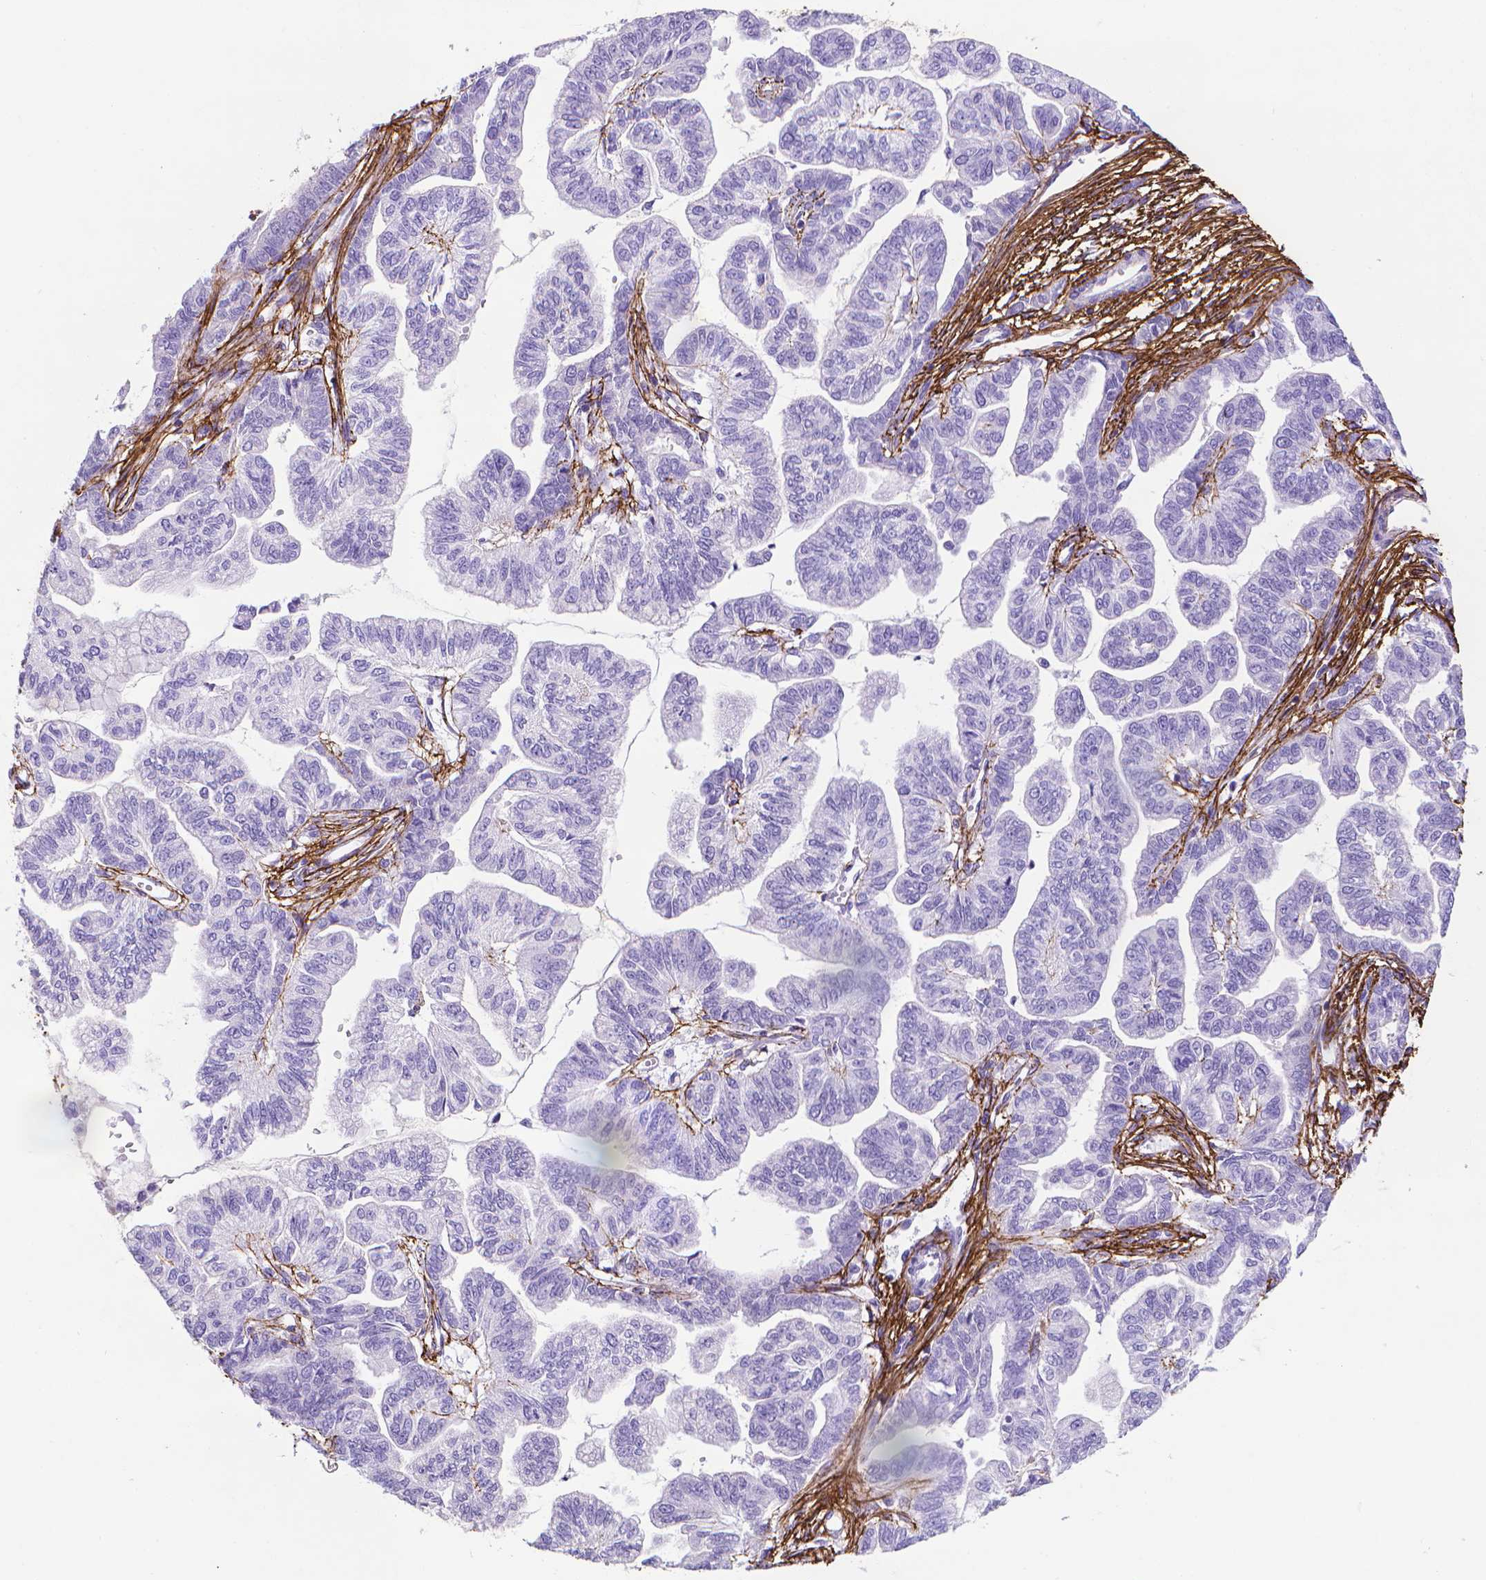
{"staining": {"intensity": "negative", "quantity": "none", "location": "none"}, "tissue": "stomach cancer", "cell_type": "Tumor cells", "image_type": "cancer", "snomed": [{"axis": "morphology", "description": "Adenocarcinoma, NOS"}, {"axis": "topography", "description": "Stomach"}], "caption": "The histopathology image reveals no staining of tumor cells in adenocarcinoma (stomach).", "gene": "MFAP2", "patient": {"sex": "male", "age": 83}}